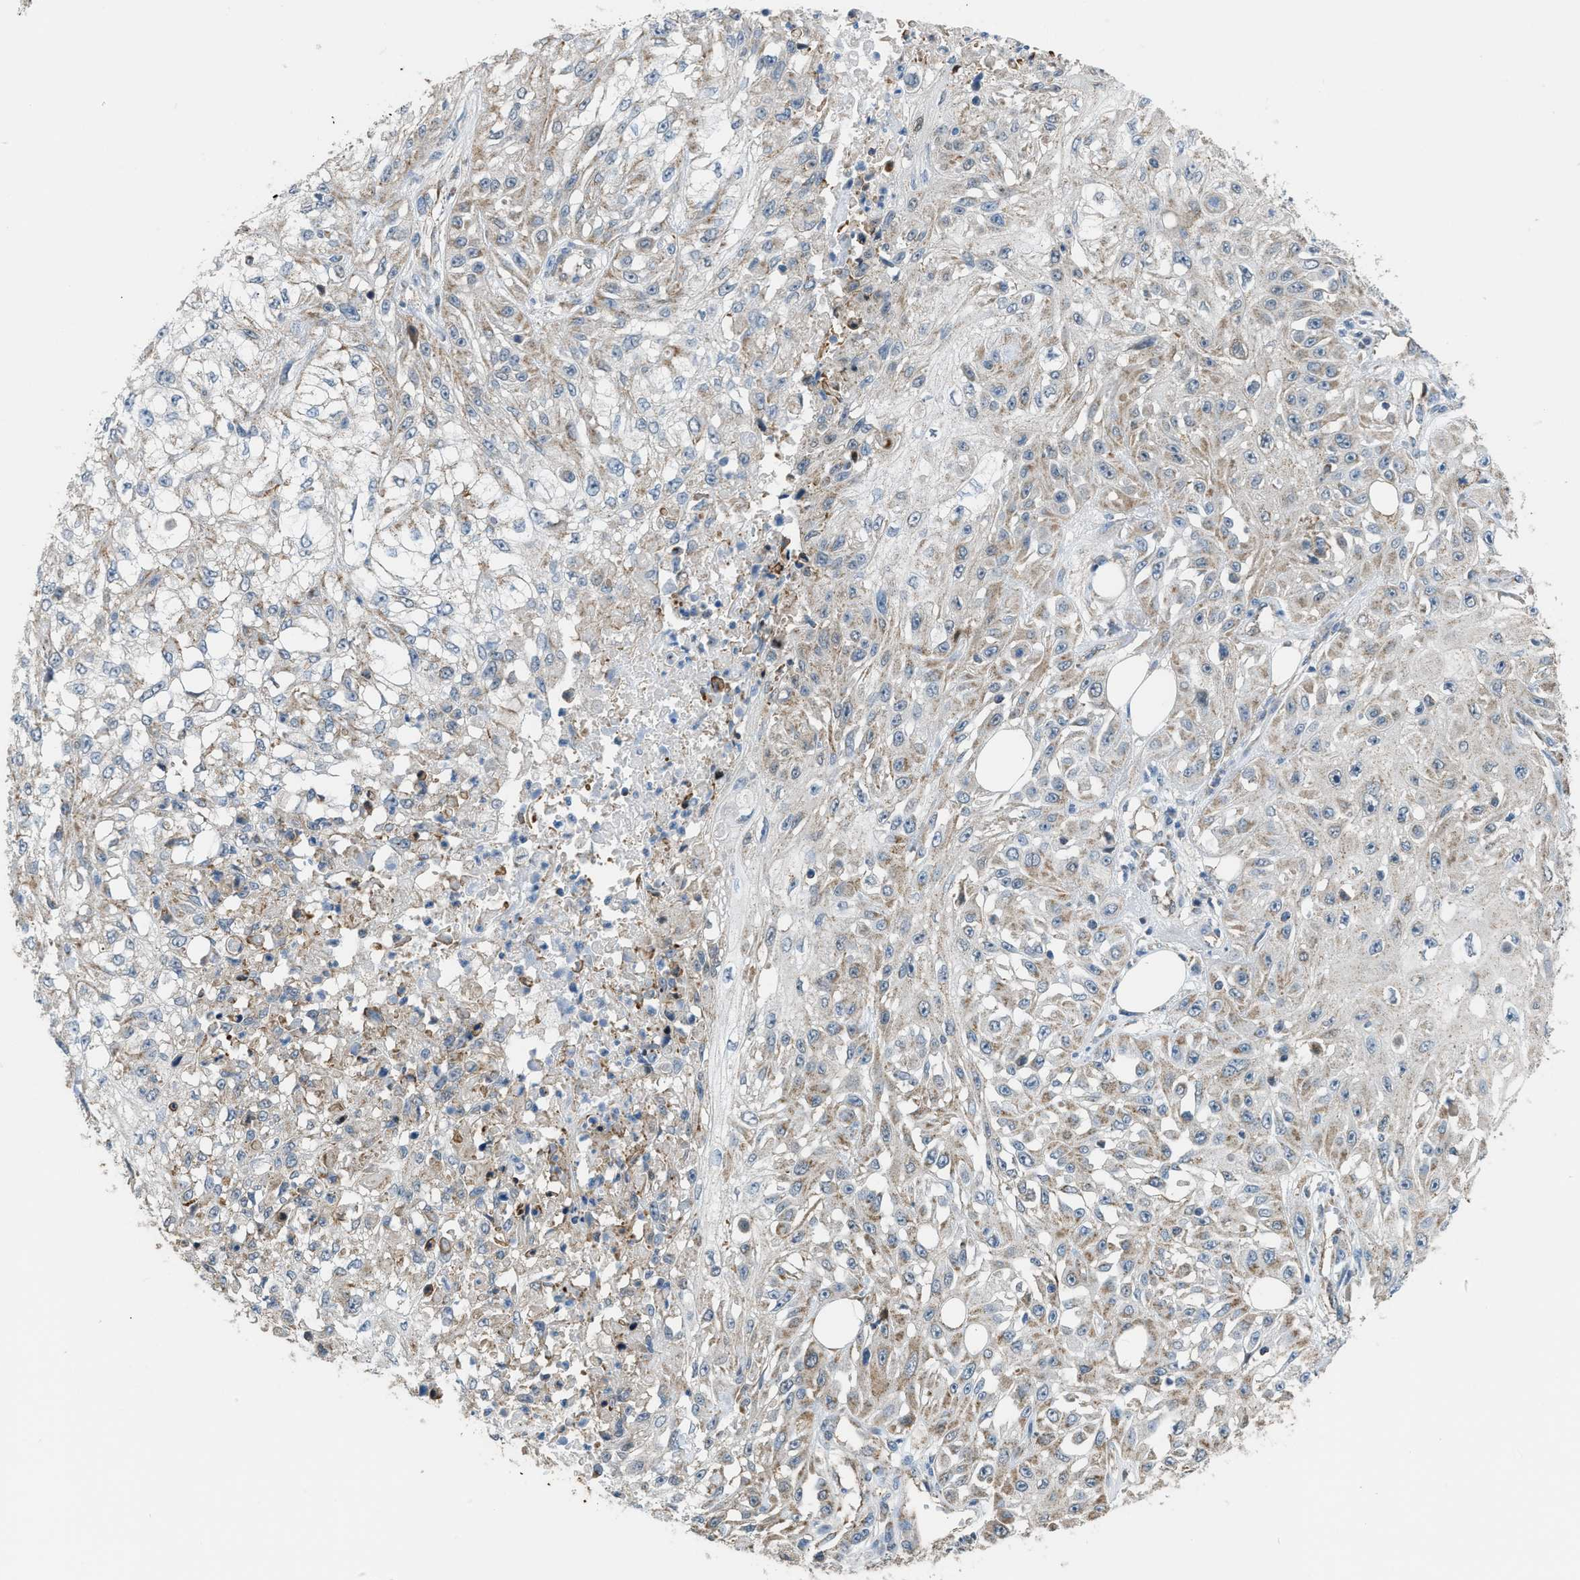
{"staining": {"intensity": "weak", "quantity": "<25%", "location": "cytoplasmic/membranous"}, "tissue": "skin cancer", "cell_type": "Tumor cells", "image_type": "cancer", "snomed": [{"axis": "morphology", "description": "Squamous cell carcinoma, NOS"}, {"axis": "morphology", "description": "Squamous cell carcinoma, metastatic, NOS"}, {"axis": "topography", "description": "Skin"}, {"axis": "topography", "description": "Lymph node"}], "caption": "Tumor cells are negative for protein expression in human squamous cell carcinoma (skin). Nuclei are stained in blue.", "gene": "ETFB", "patient": {"sex": "male", "age": 75}}